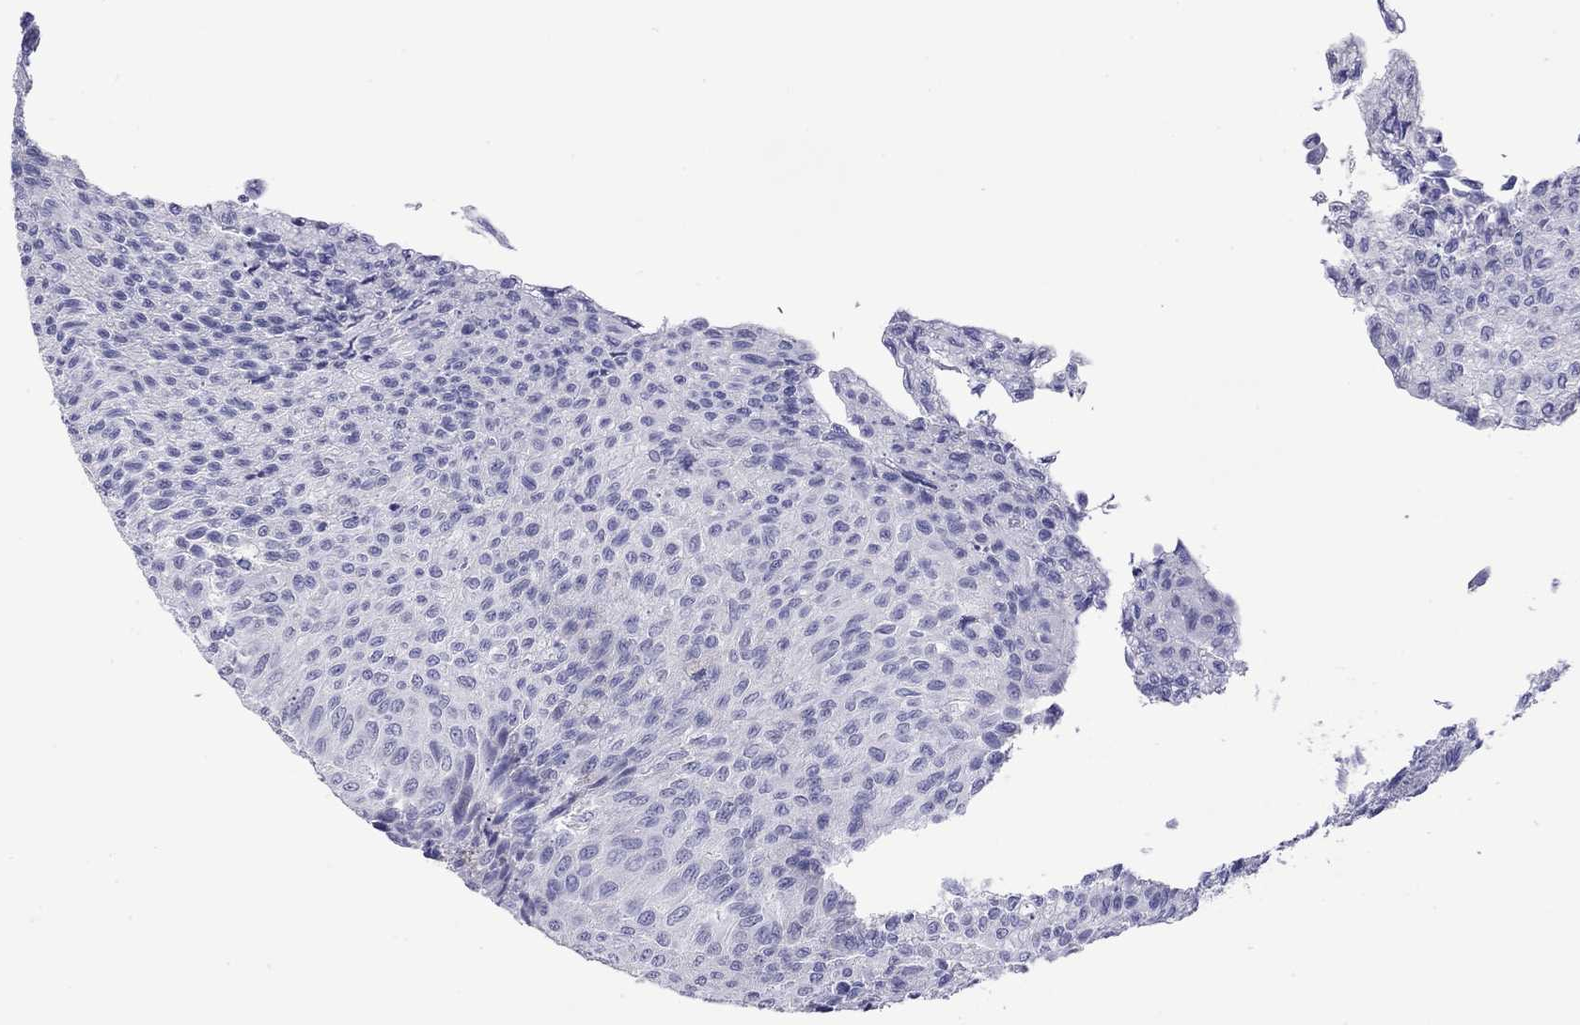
{"staining": {"intensity": "negative", "quantity": "none", "location": "none"}, "tissue": "urothelial cancer", "cell_type": "Tumor cells", "image_type": "cancer", "snomed": [{"axis": "morphology", "description": "Urothelial carcinoma, Low grade"}, {"axis": "topography", "description": "Ureter, NOS"}, {"axis": "topography", "description": "Urinary bladder"}], "caption": "This image is of urothelial cancer stained with immunohistochemistry to label a protein in brown with the nuclei are counter-stained blue. There is no staining in tumor cells.", "gene": "KIAA2012", "patient": {"sex": "male", "age": 78}}